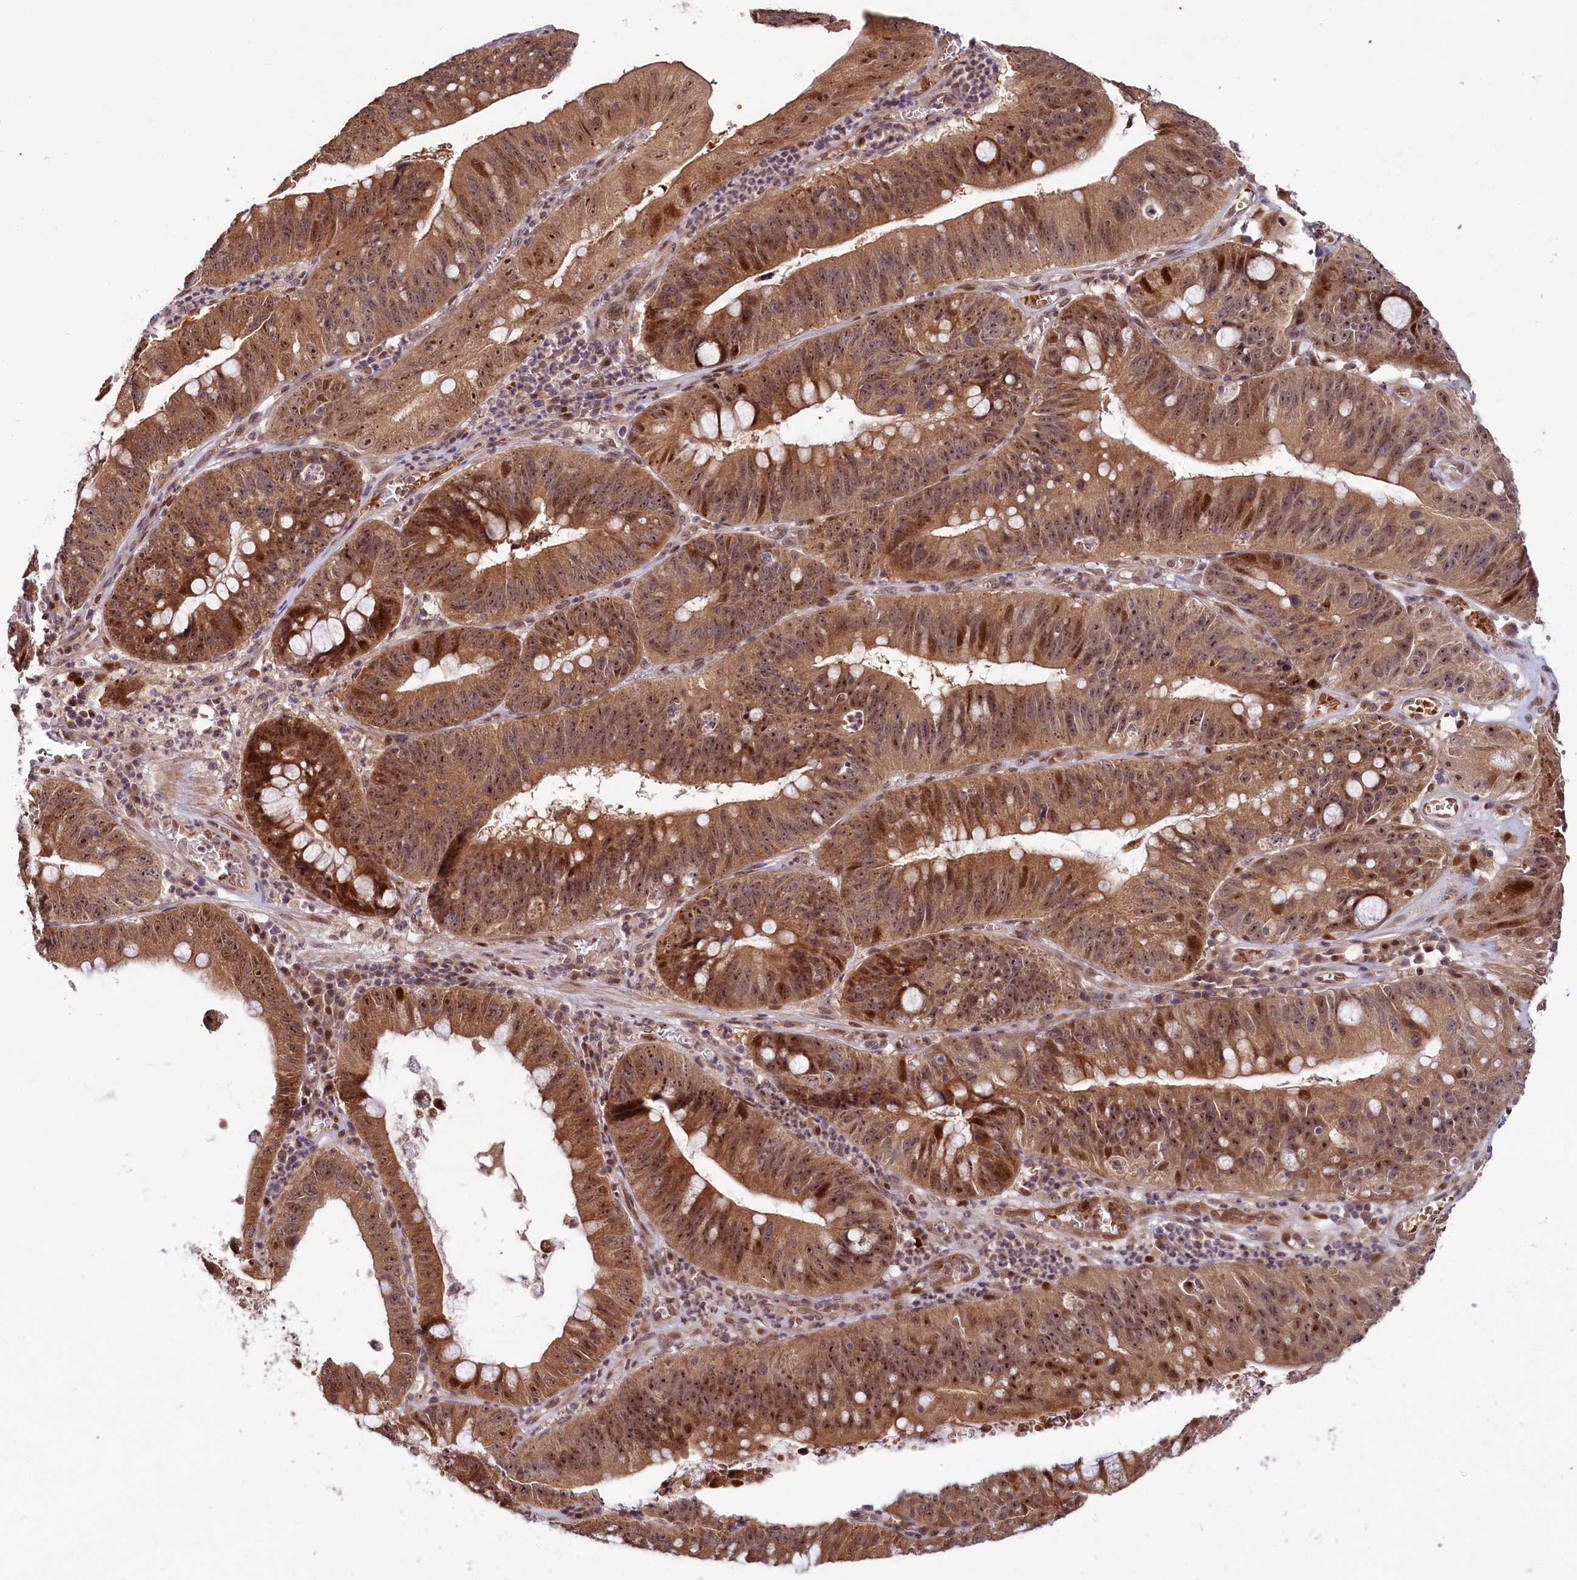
{"staining": {"intensity": "strong", "quantity": ">75%", "location": "cytoplasmic/membranous,nuclear"}, "tissue": "stomach cancer", "cell_type": "Tumor cells", "image_type": "cancer", "snomed": [{"axis": "morphology", "description": "Adenocarcinoma, NOS"}, {"axis": "topography", "description": "Stomach"}], "caption": "Immunohistochemistry (IHC) histopathology image of human stomach cancer (adenocarcinoma) stained for a protein (brown), which exhibits high levels of strong cytoplasmic/membranous and nuclear expression in approximately >75% of tumor cells.", "gene": "N4BP2L1", "patient": {"sex": "male", "age": 59}}